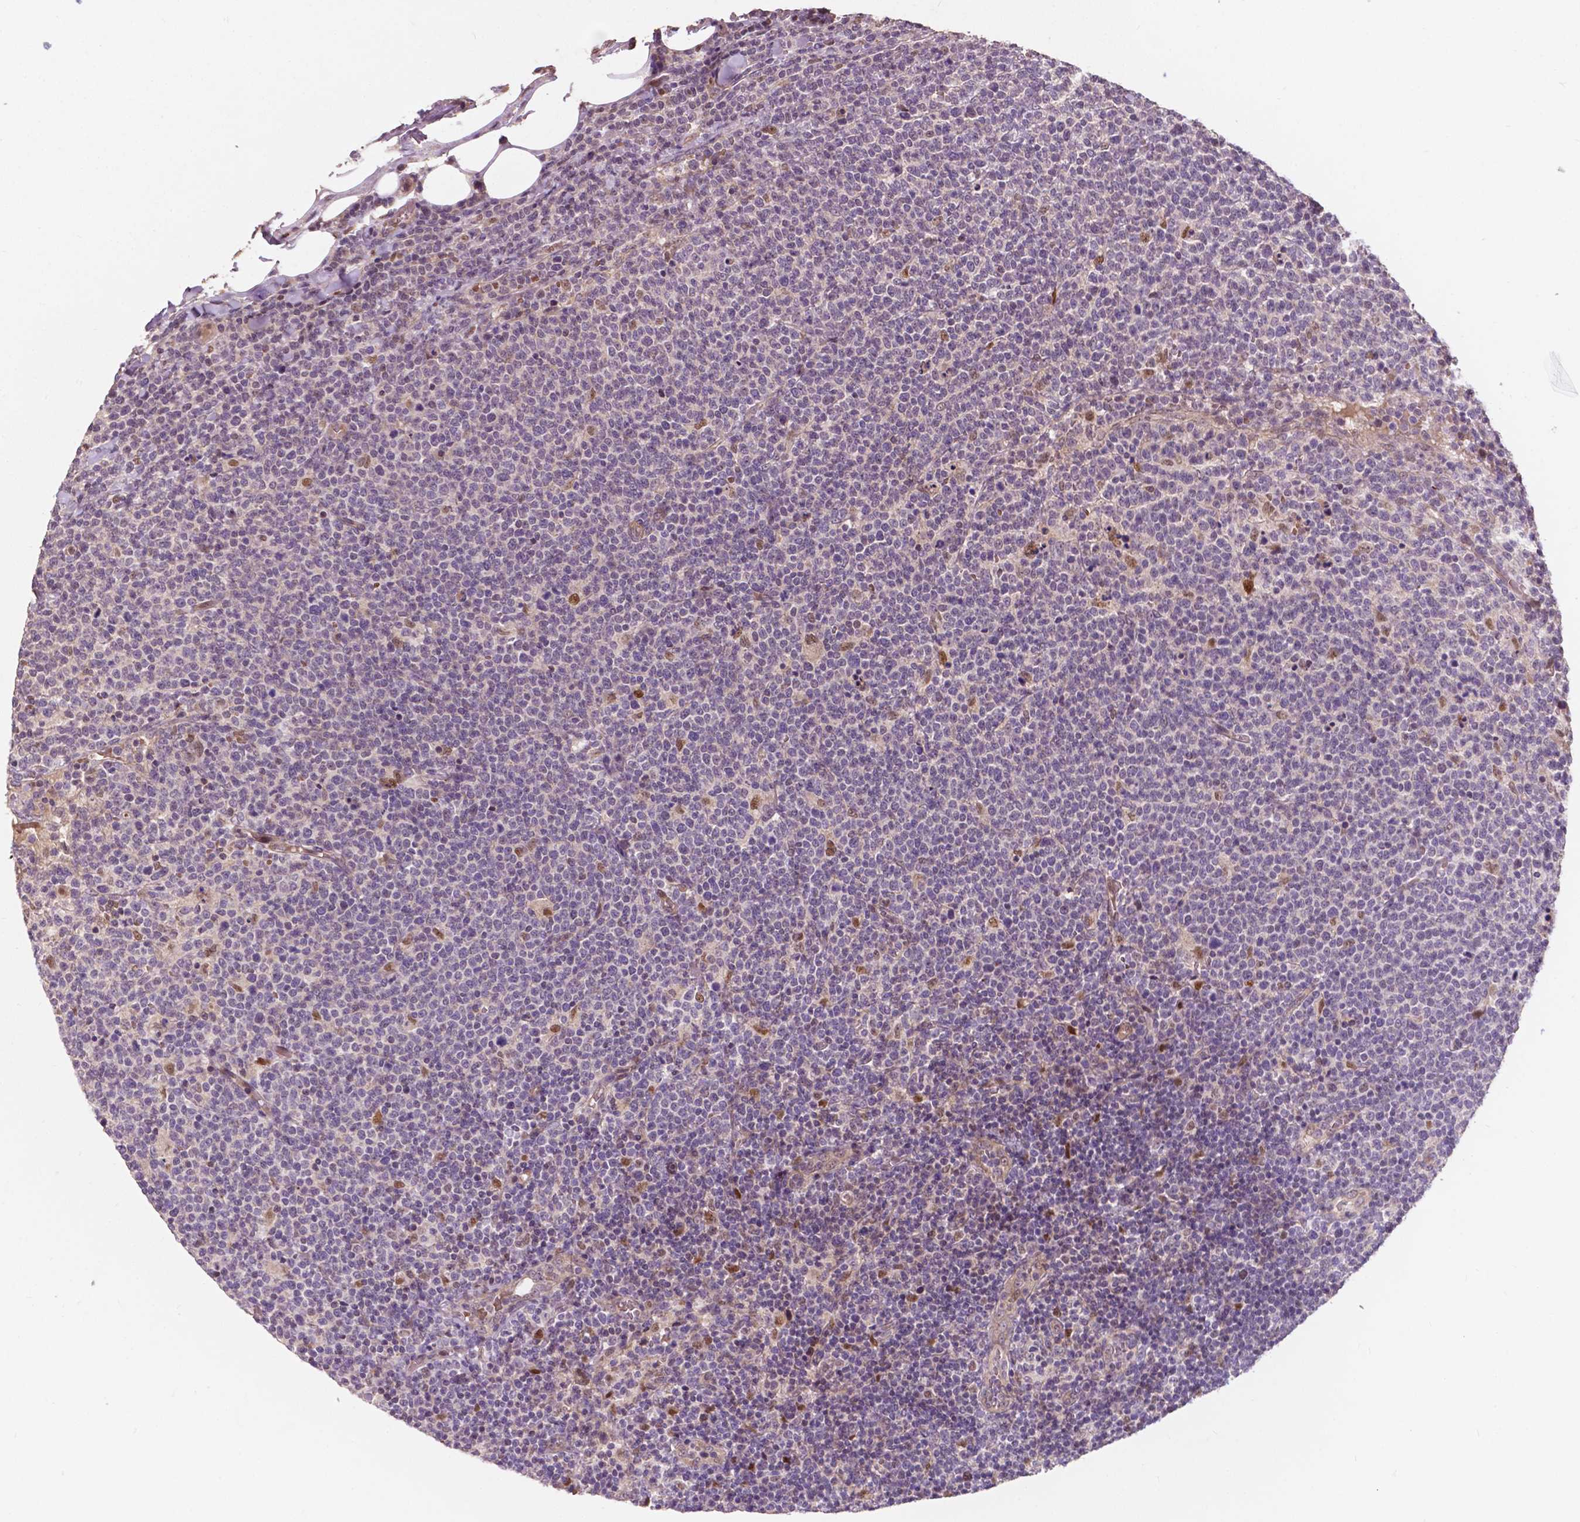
{"staining": {"intensity": "negative", "quantity": "none", "location": "none"}, "tissue": "lymphoma", "cell_type": "Tumor cells", "image_type": "cancer", "snomed": [{"axis": "morphology", "description": "Malignant lymphoma, non-Hodgkin's type, High grade"}, {"axis": "topography", "description": "Lymph node"}], "caption": "Immunohistochemistry (IHC) histopathology image of neoplastic tissue: malignant lymphoma, non-Hodgkin's type (high-grade) stained with DAB (3,3'-diaminobenzidine) reveals no significant protein expression in tumor cells.", "gene": "DUSP16", "patient": {"sex": "male", "age": 61}}